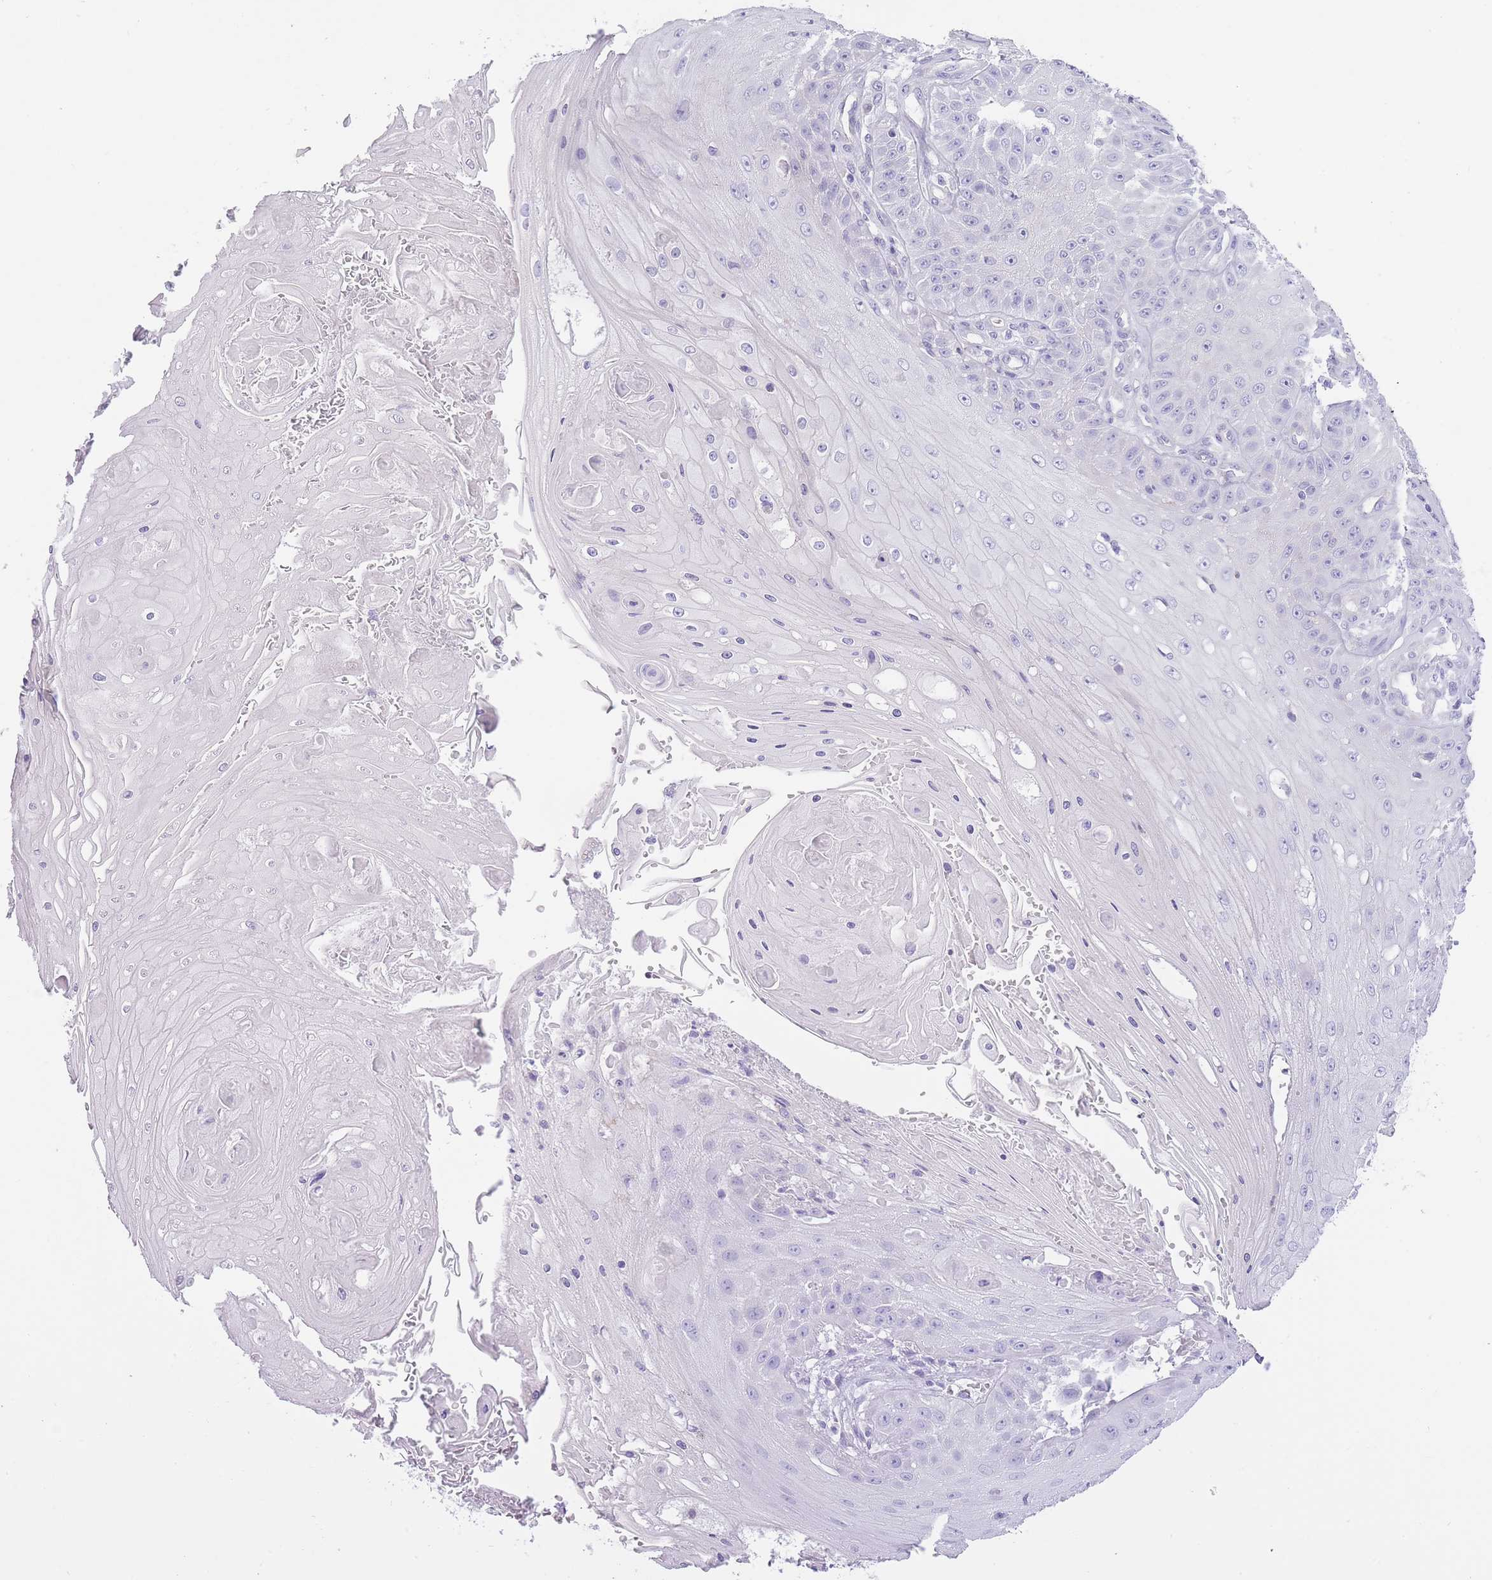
{"staining": {"intensity": "negative", "quantity": "none", "location": "none"}, "tissue": "skin cancer", "cell_type": "Tumor cells", "image_type": "cancer", "snomed": [{"axis": "morphology", "description": "Squamous cell carcinoma, NOS"}, {"axis": "topography", "description": "Skin"}], "caption": "IHC micrograph of neoplastic tissue: human skin cancer (squamous cell carcinoma) stained with DAB (3,3'-diaminobenzidine) demonstrates no significant protein staining in tumor cells.", "gene": "OR11H12", "patient": {"sex": "male", "age": 70}}